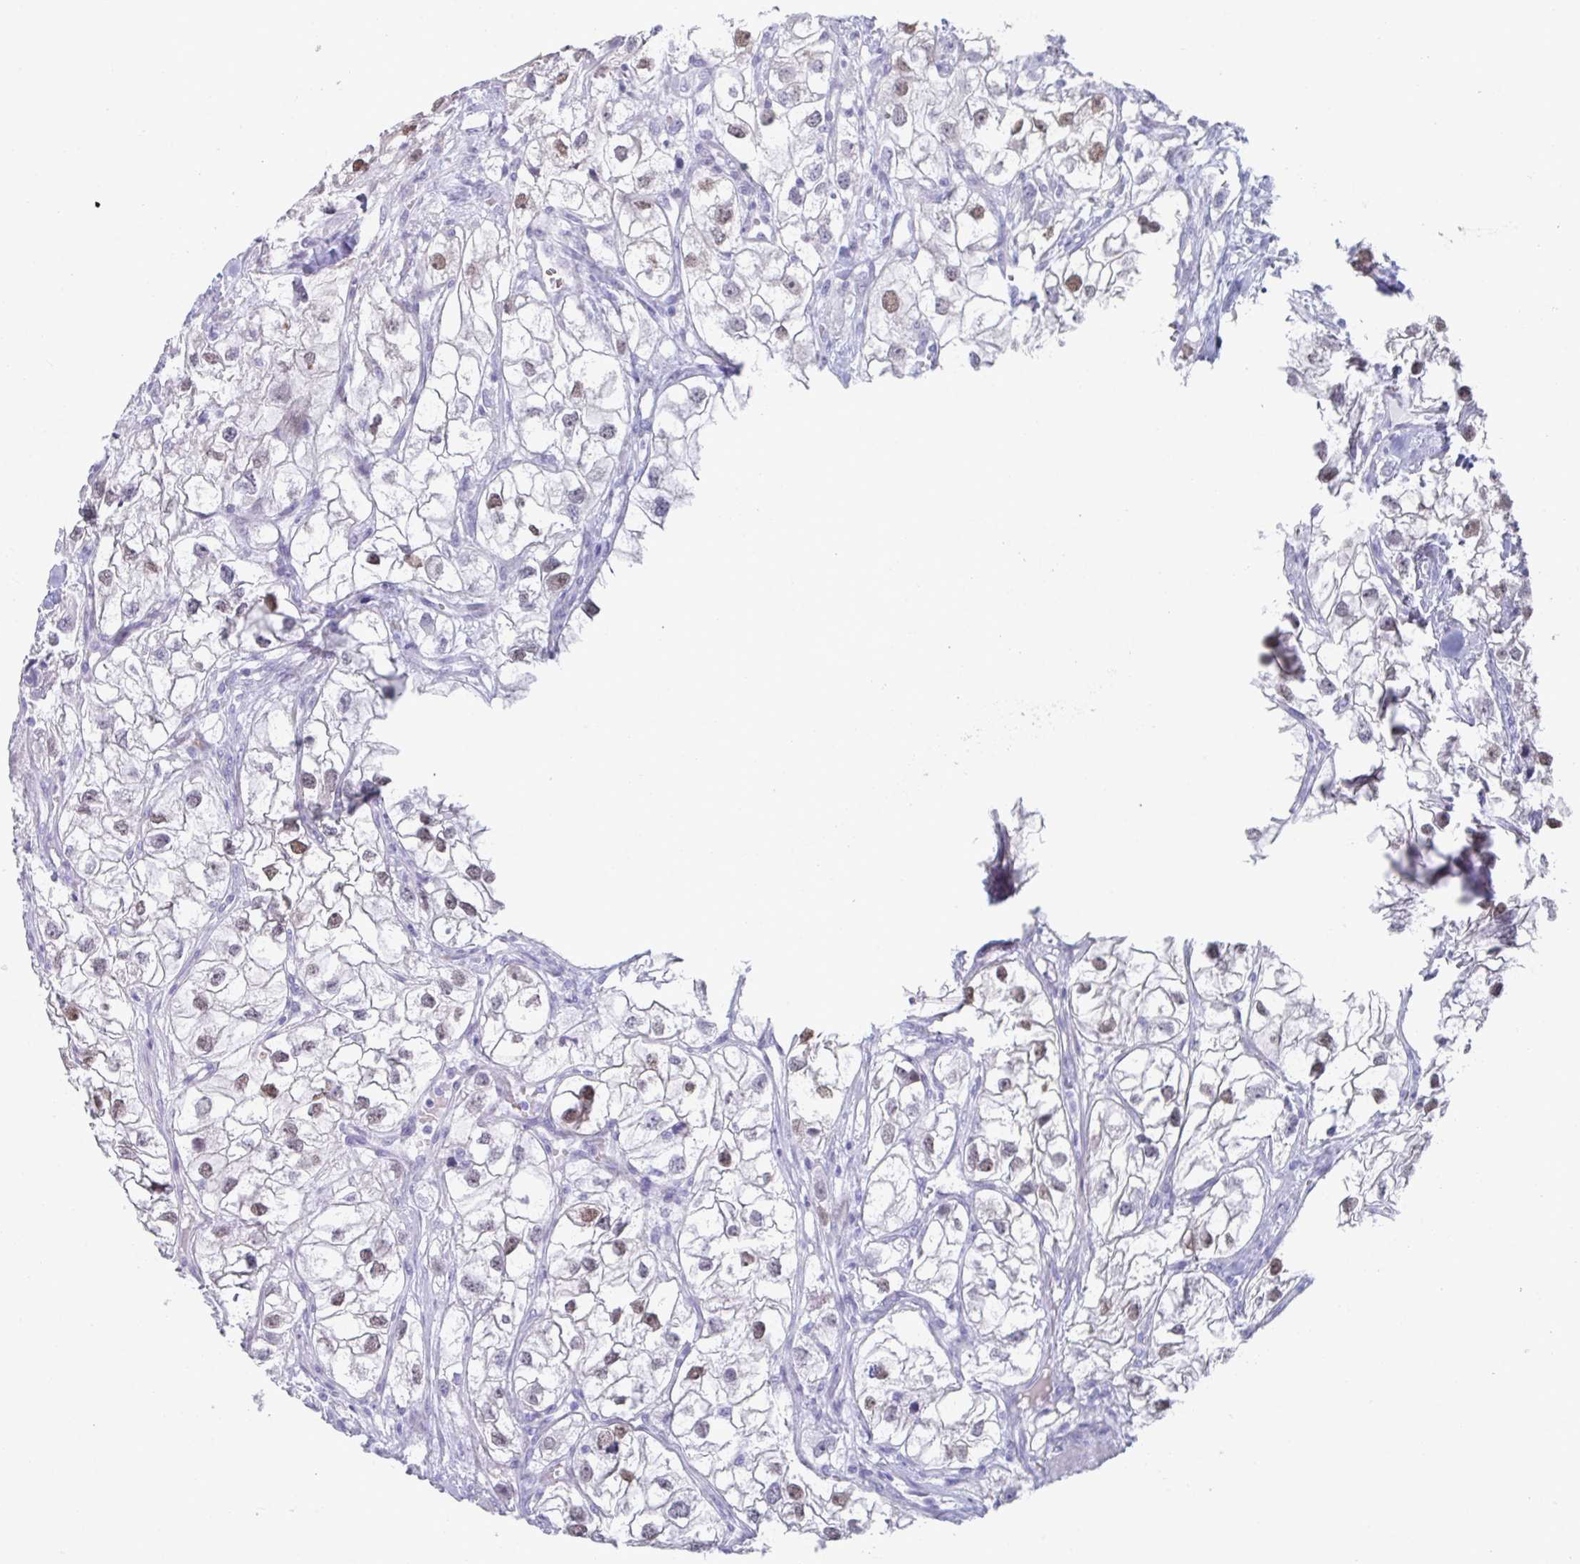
{"staining": {"intensity": "moderate", "quantity": "25%-75%", "location": "nuclear"}, "tissue": "renal cancer", "cell_type": "Tumor cells", "image_type": "cancer", "snomed": [{"axis": "morphology", "description": "Adenocarcinoma, NOS"}, {"axis": "topography", "description": "Kidney"}], "caption": "Renal adenocarcinoma stained for a protein demonstrates moderate nuclear positivity in tumor cells.", "gene": "A1CF", "patient": {"sex": "male", "age": 59}}